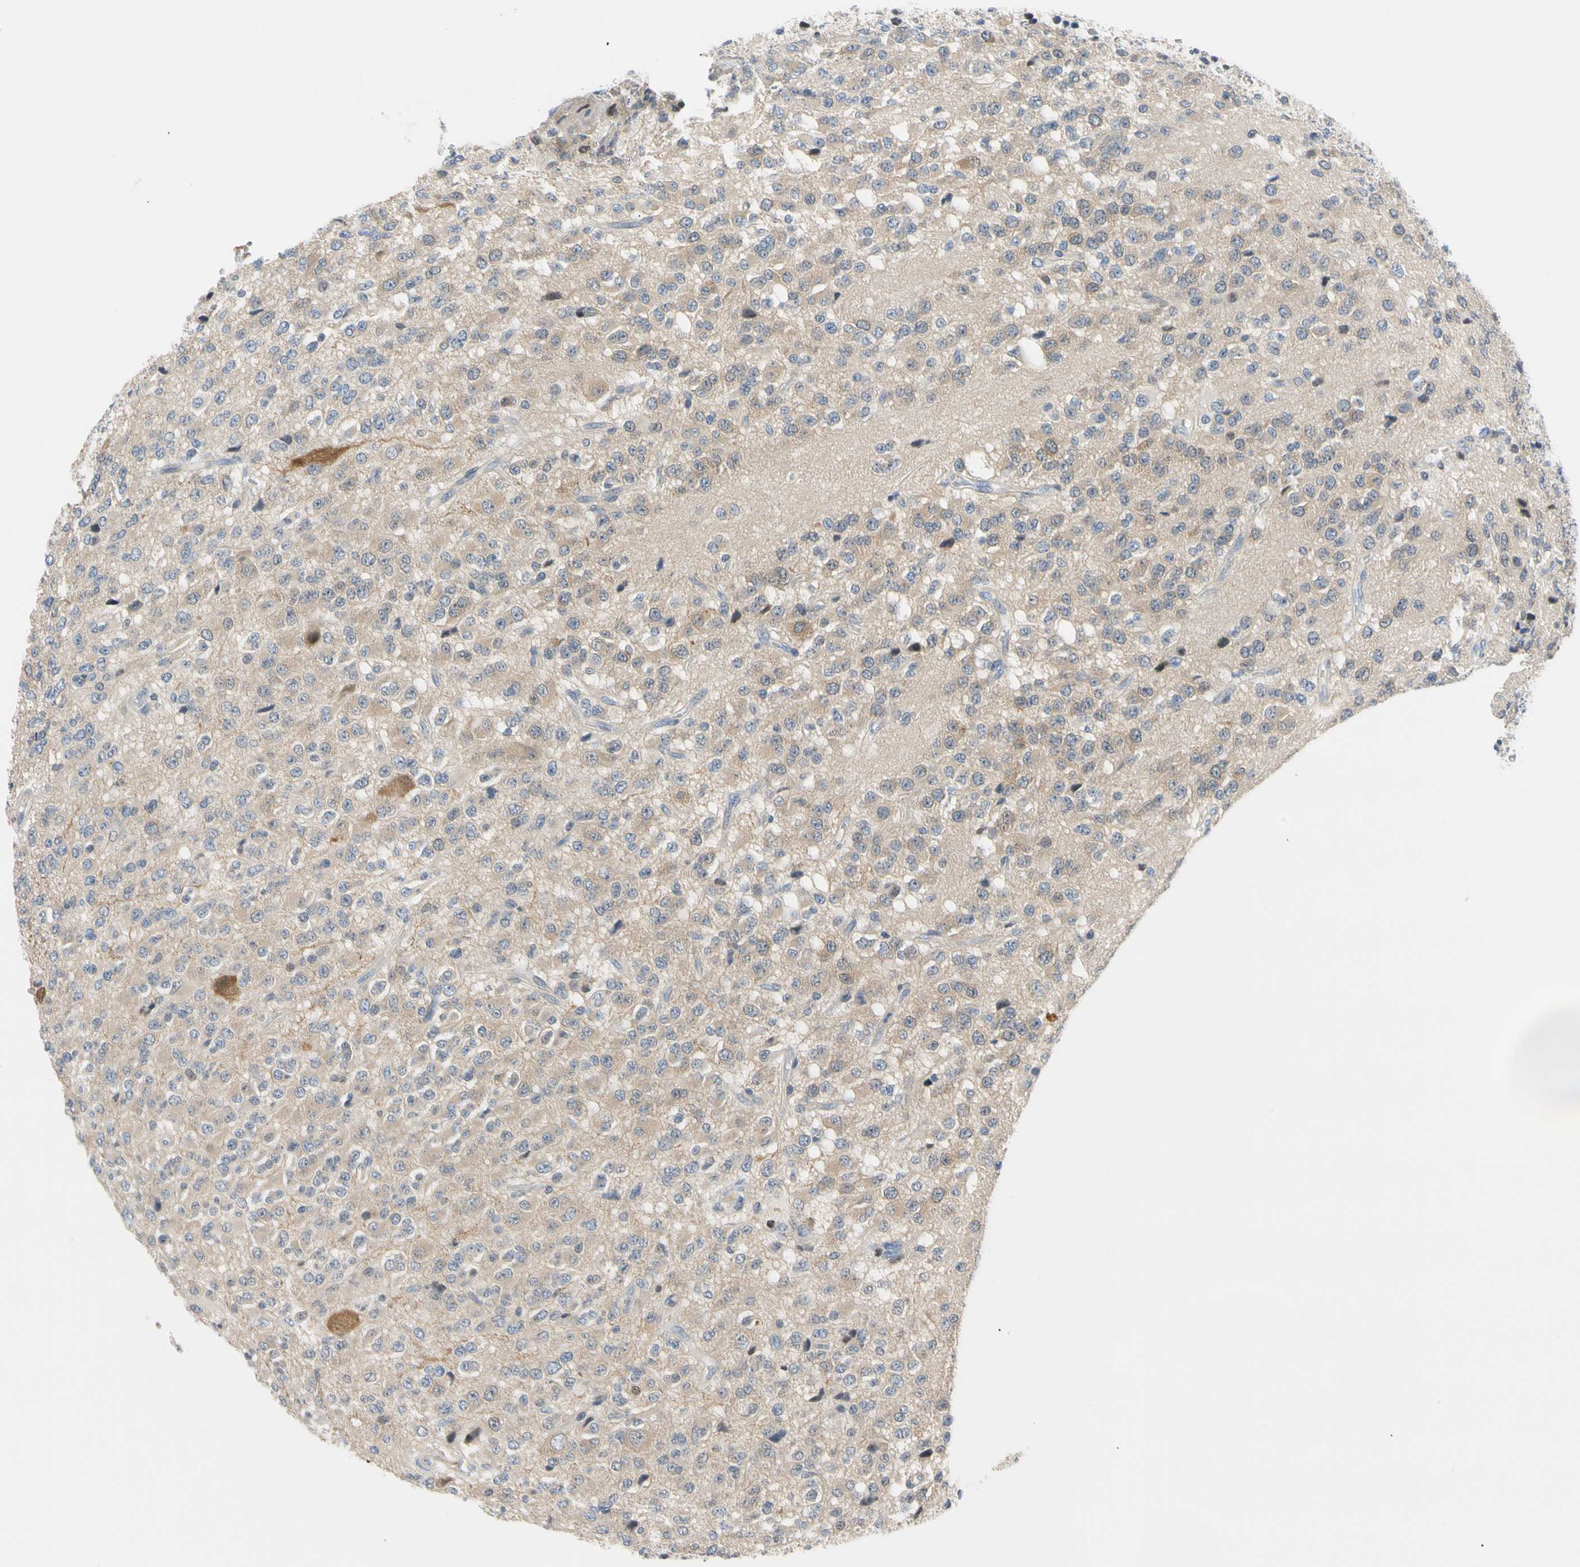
{"staining": {"intensity": "weak", "quantity": "25%-75%", "location": "cytoplasmic/membranous"}, "tissue": "glioma", "cell_type": "Tumor cells", "image_type": "cancer", "snomed": [{"axis": "morphology", "description": "Glioma, malignant, High grade"}, {"axis": "topography", "description": "pancreas cauda"}], "caption": "Protein staining of high-grade glioma (malignant) tissue shows weak cytoplasmic/membranous expression in approximately 25%-75% of tumor cells. (Brightfield microscopy of DAB IHC at high magnification).", "gene": "SEC23B", "patient": {"sex": "male", "age": 60}}